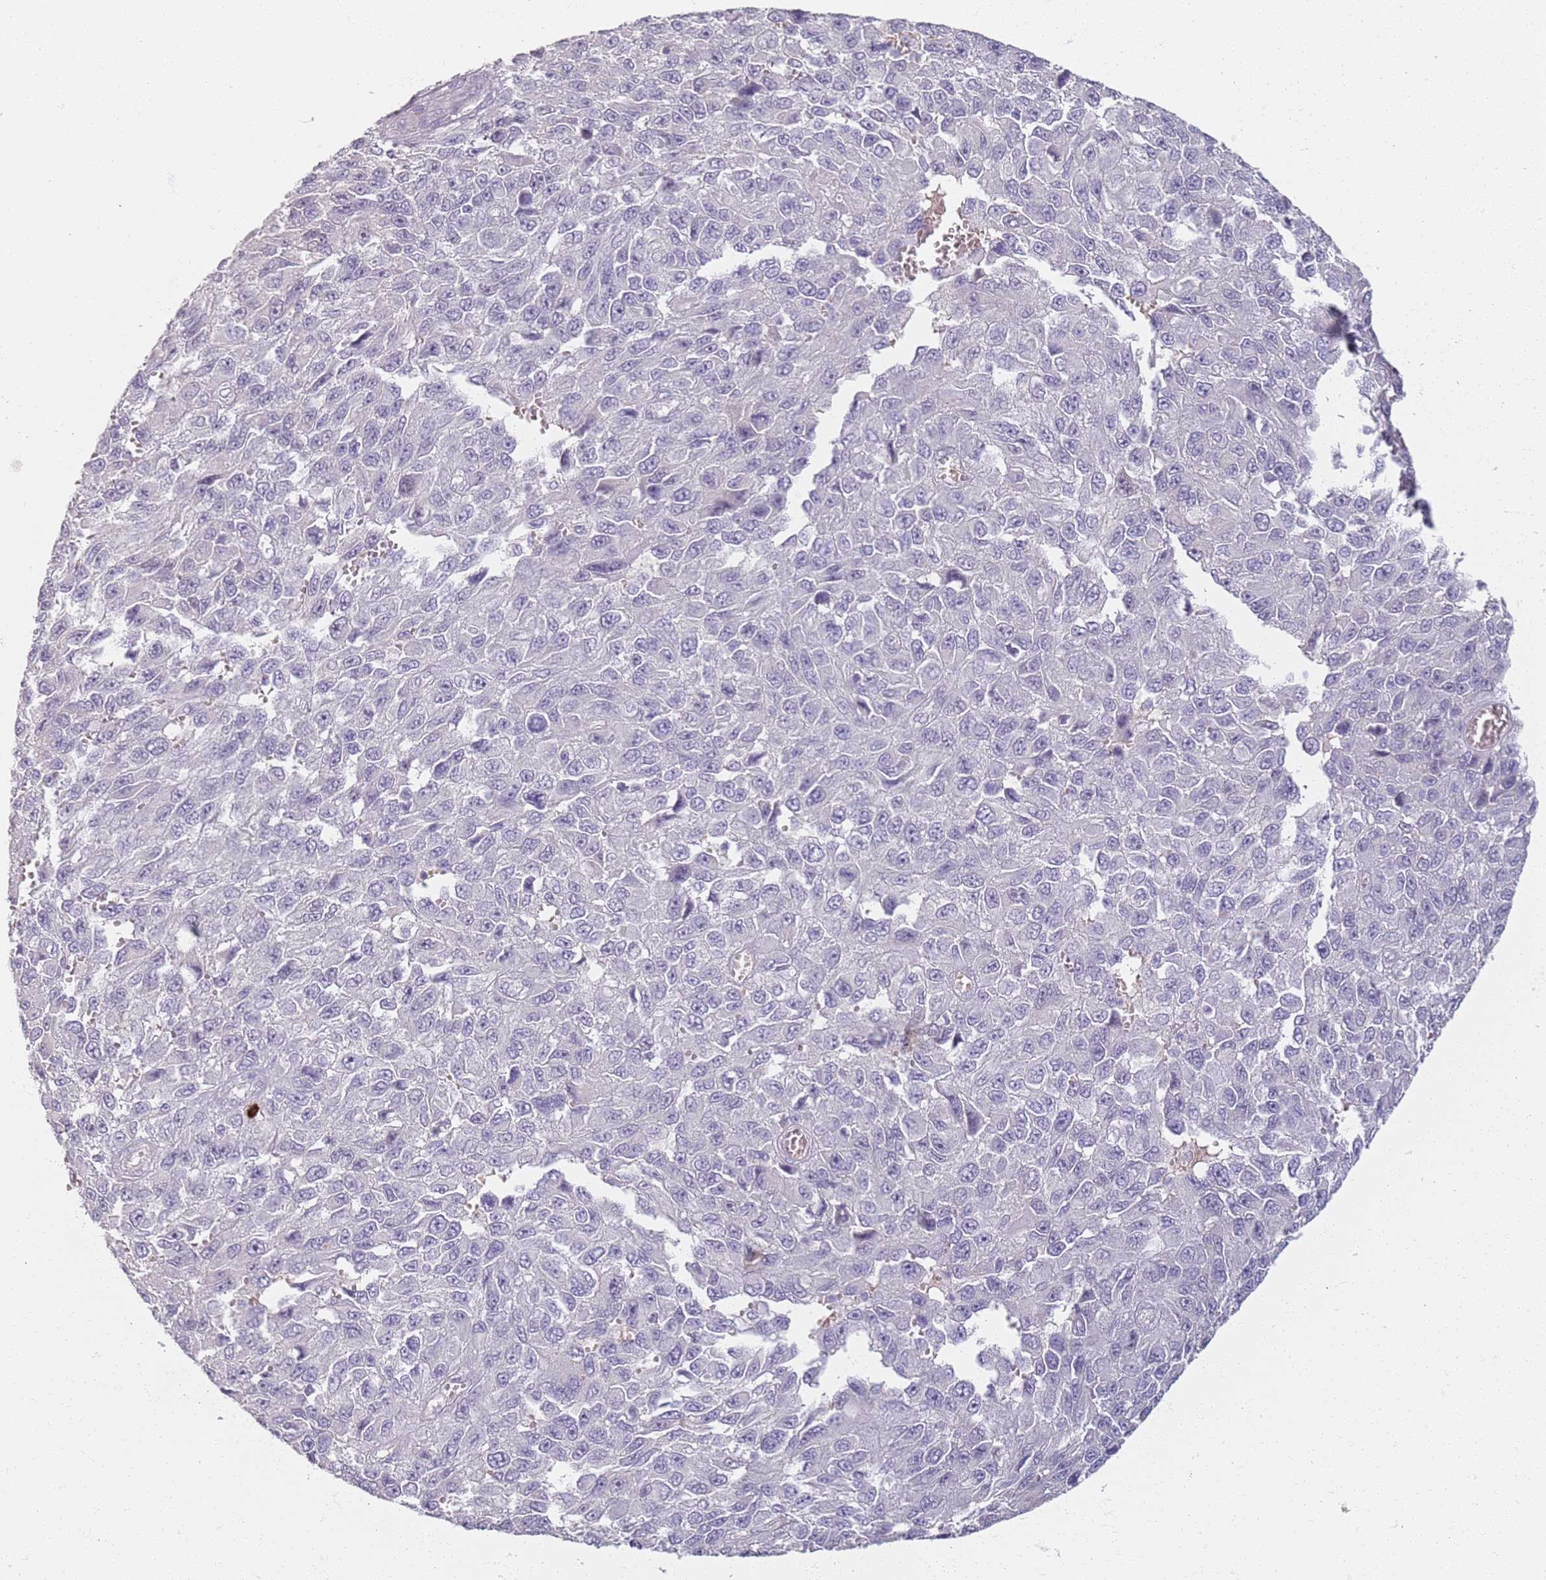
{"staining": {"intensity": "negative", "quantity": "none", "location": "none"}, "tissue": "melanoma", "cell_type": "Tumor cells", "image_type": "cancer", "snomed": [{"axis": "morphology", "description": "Normal tissue, NOS"}, {"axis": "morphology", "description": "Malignant melanoma, NOS"}, {"axis": "topography", "description": "Skin"}], "caption": "IHC of melanoma demonstrates no staining in tumor cells.", "gene": "CD40LG", "patient": {"sex": "female", "age": 96}}